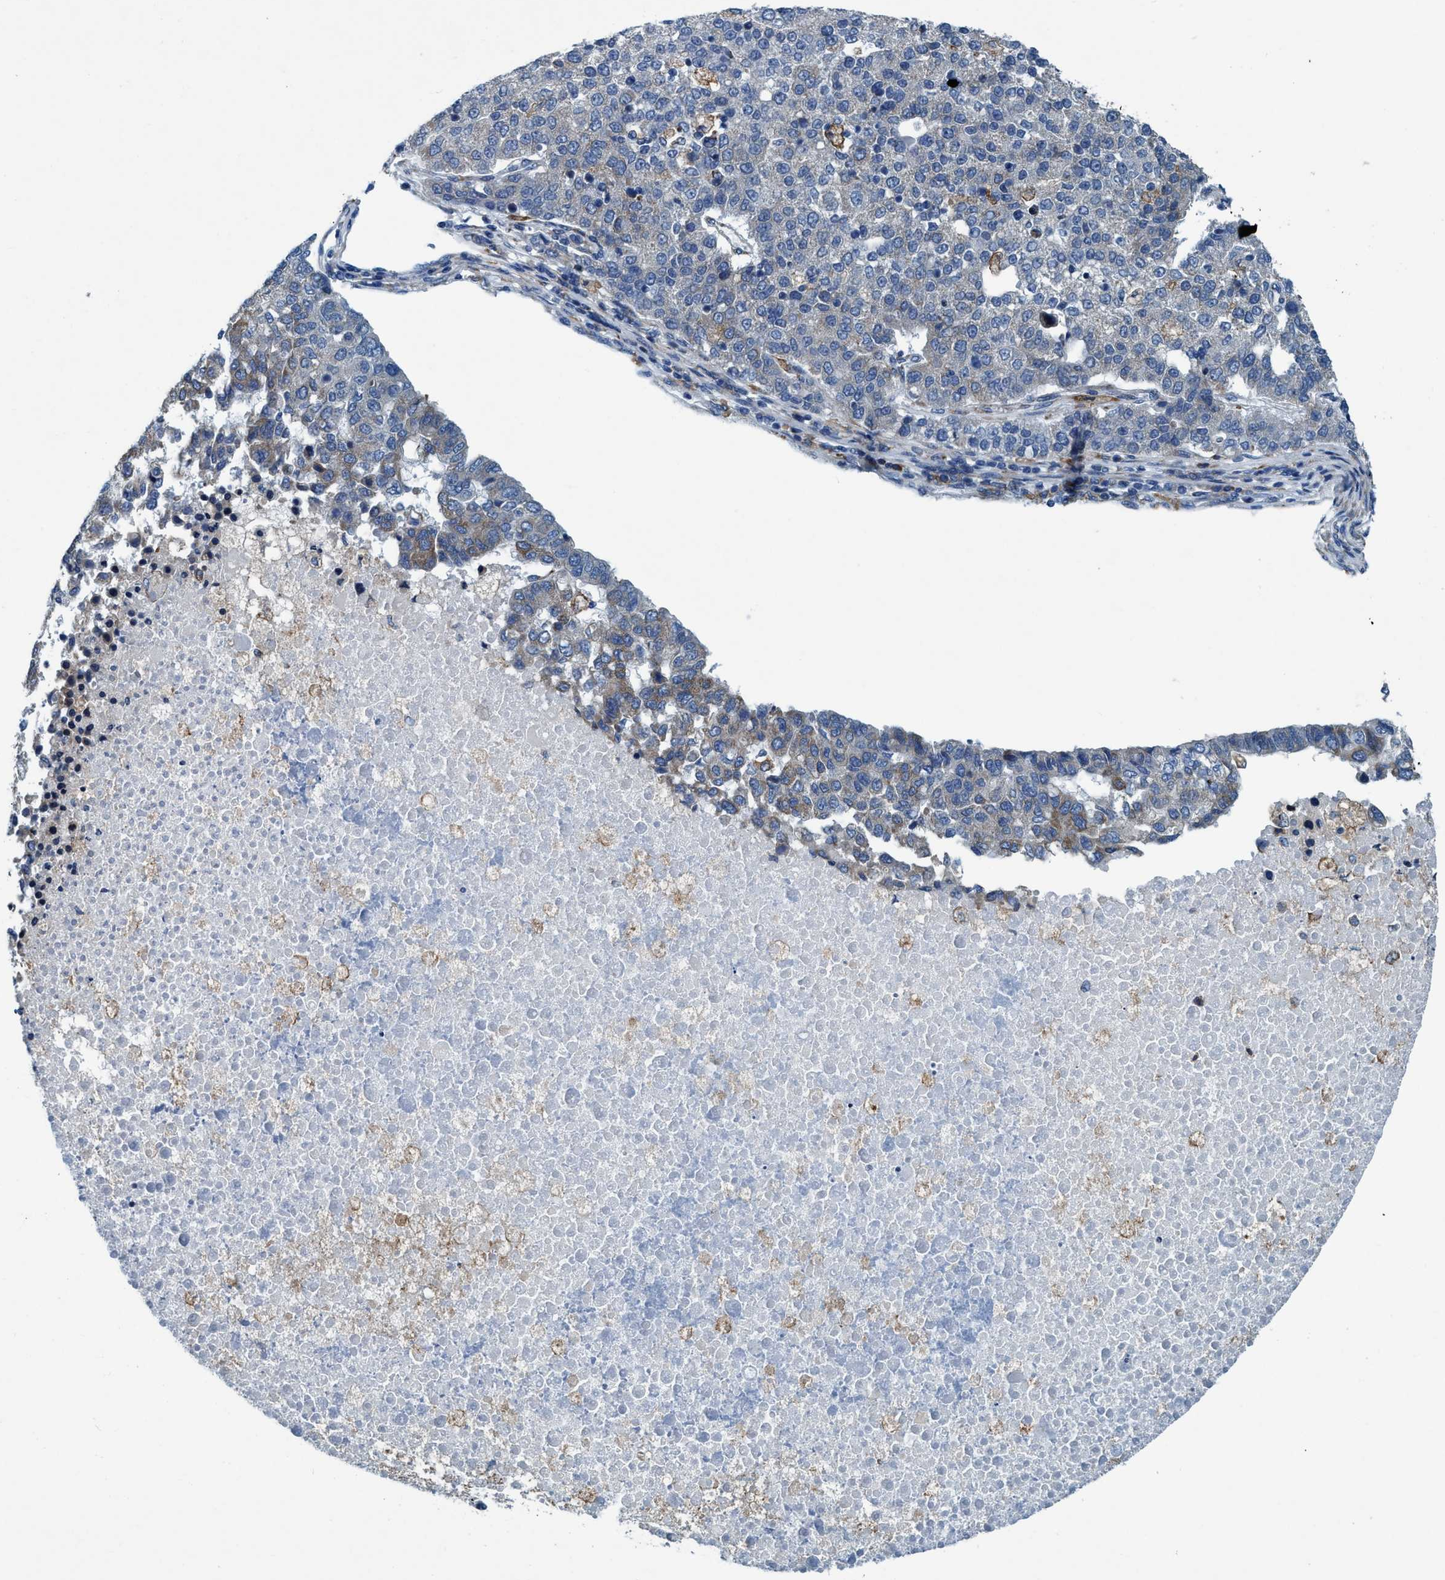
{"staining": {"intensity": "weak", "quantity": "<25%", "location": "cytoplasmic/membranous"}, "tissue": "pancreatic cancer", "cell_type": "Tumor cells", "image_type": "cancer", "snomed": [{"axis": "morphology", "description": "Adenocarcinoma, NOS"}, {"axis": "topography", "description": "Pancreas"}], "caption": "DAB (3,3'-diaminobenzidine) immunohistochemical staining of pancreatic cancer demonstrates no significant positivity in tumor cells.", "gene": "ARMC9", "patient": {"sex": "female", "age": 61}}